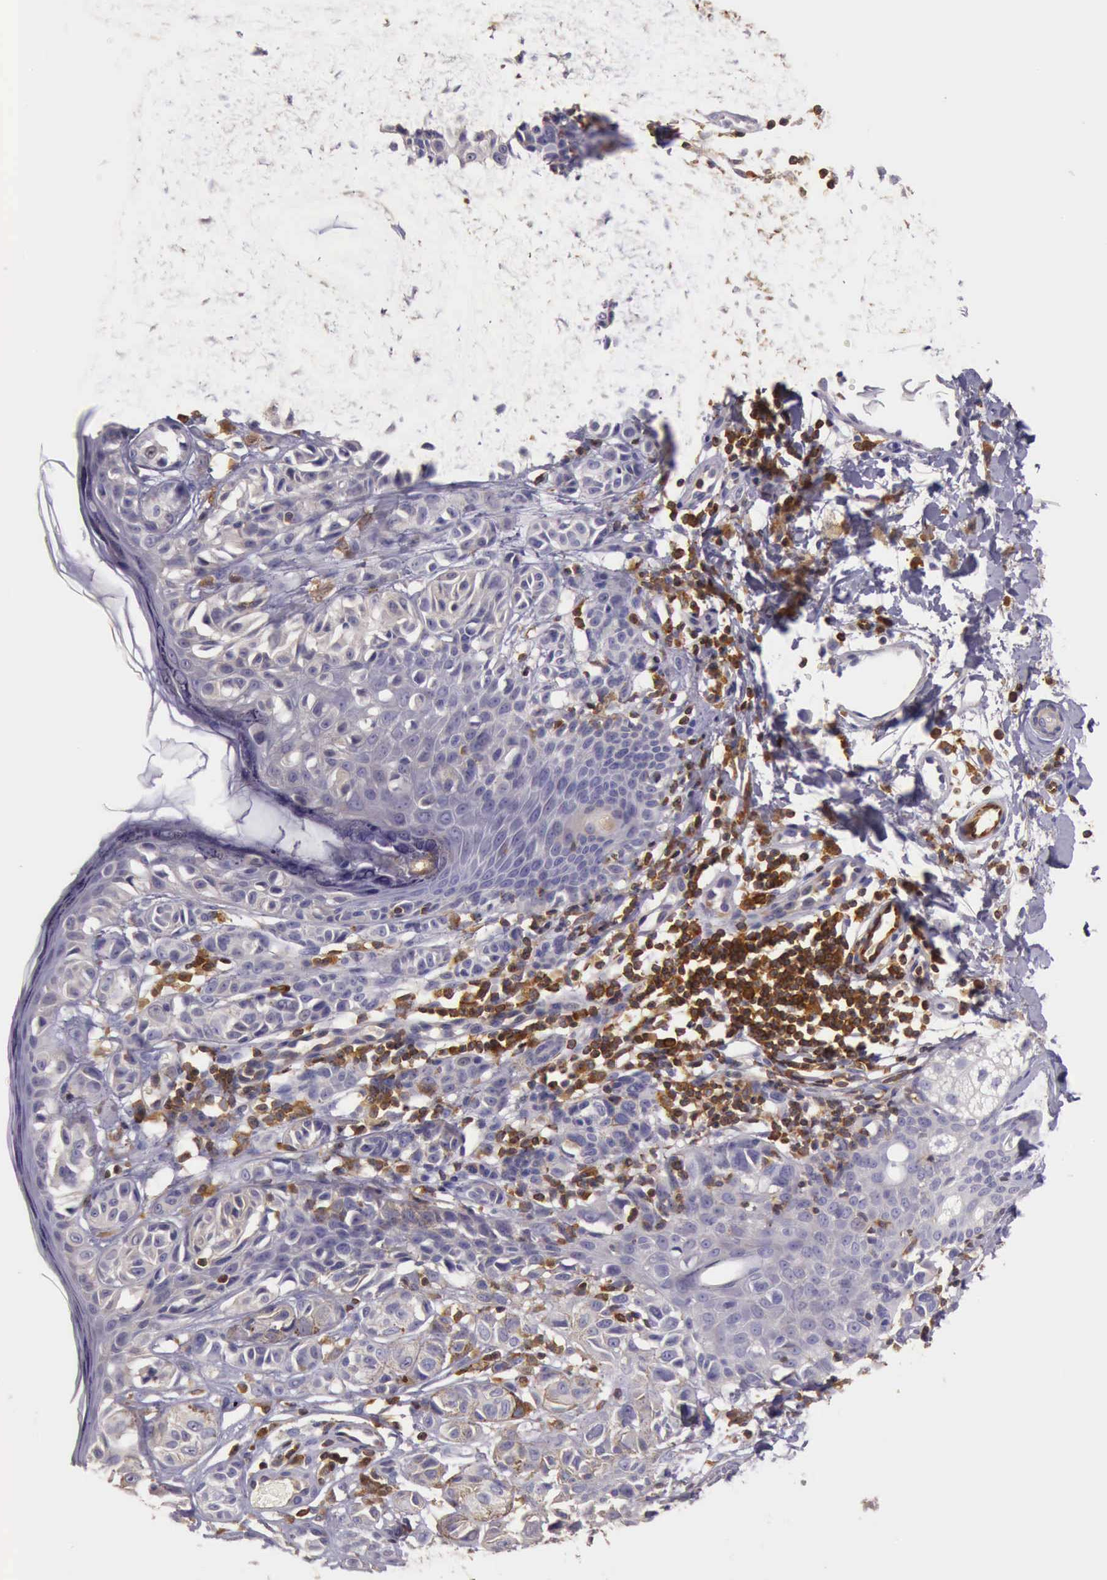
{"staining": {"intensity": "weak", "quantity": "<25%", "location": "cytoplasmic/membranous"}, "tissue": "melanoma", "cell_type": "Tumor cells", "image_type": "cancer", "snomed": [{"axis": "morphology", "description": "Malignant melanoma, NOS"}, {"axis": "topography", "description": "Skin"}], "caption": "IHC photomicrograph of human malignant melanoma stained for a protein (brown), which exhibits no expression in tumor cells. The staining is performed using DAB (3,3'-diaminobenzidine) brown chromogen with nuclei counter-stained in using hematoxylin.", "gene": "ARHGAP4", "patient": {"sex": "male", "age": 40}}